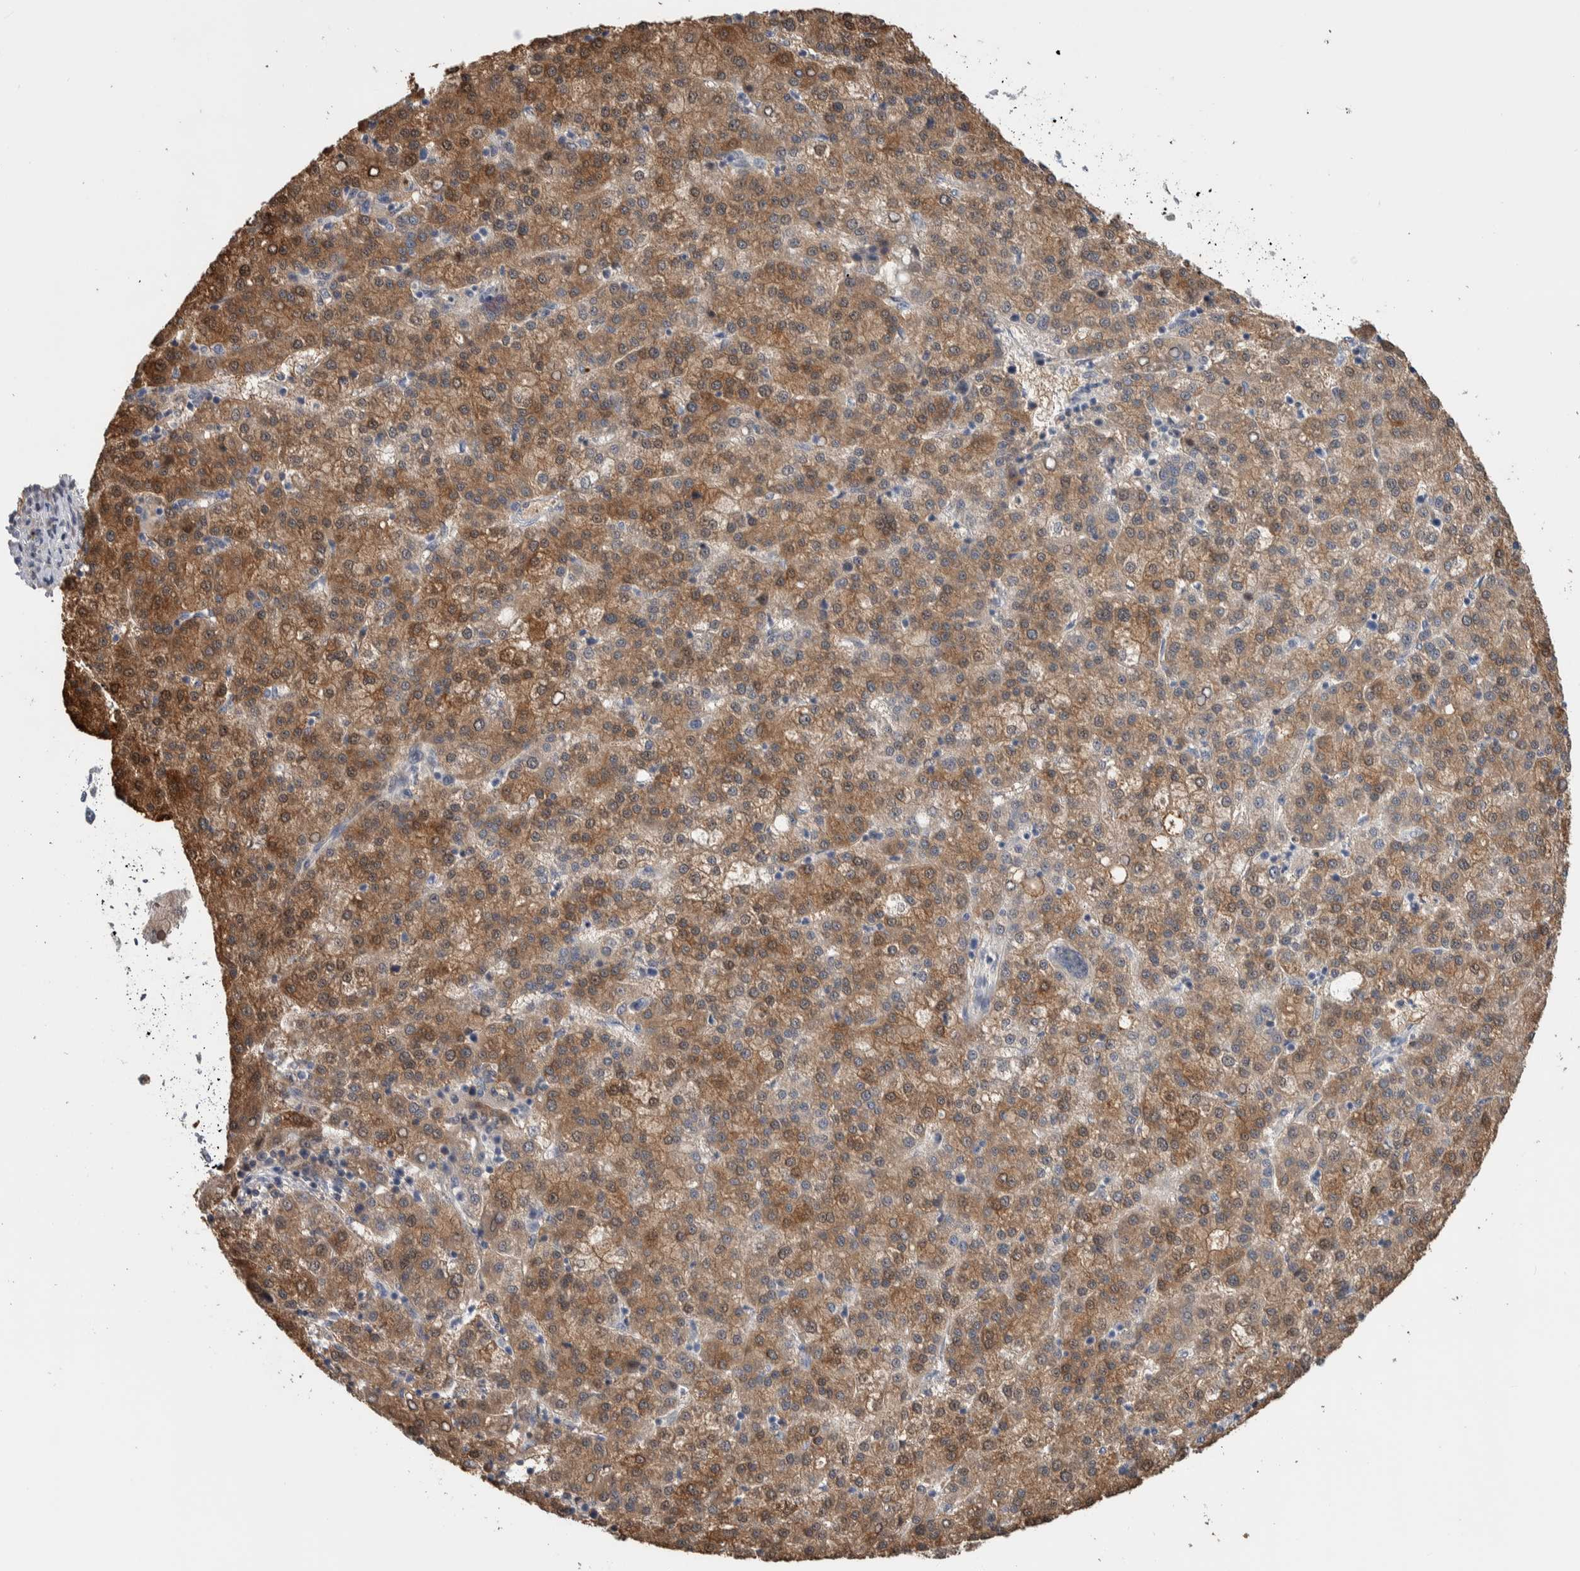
{"staining": {"intensity": "moderate", "quantity": ">75%", "location": "cytoplasmic/membranous"}, "tissue": "liver cancer", "cell_type": "Tumor cells", "image_type": "cancer", "snomed": [{"axis": "morphology", "description": "Carcinoma, Hepatocellular, NOS"}, {"axis": "topography", "description": "Liver"}], "caption": "Protein staining shows moderate cytoplasmic/membranous staining in about >75% of tumor cells in liver cancer.", "gene": "TMEM102", "patient": {"sex": "female", "age": 58}}